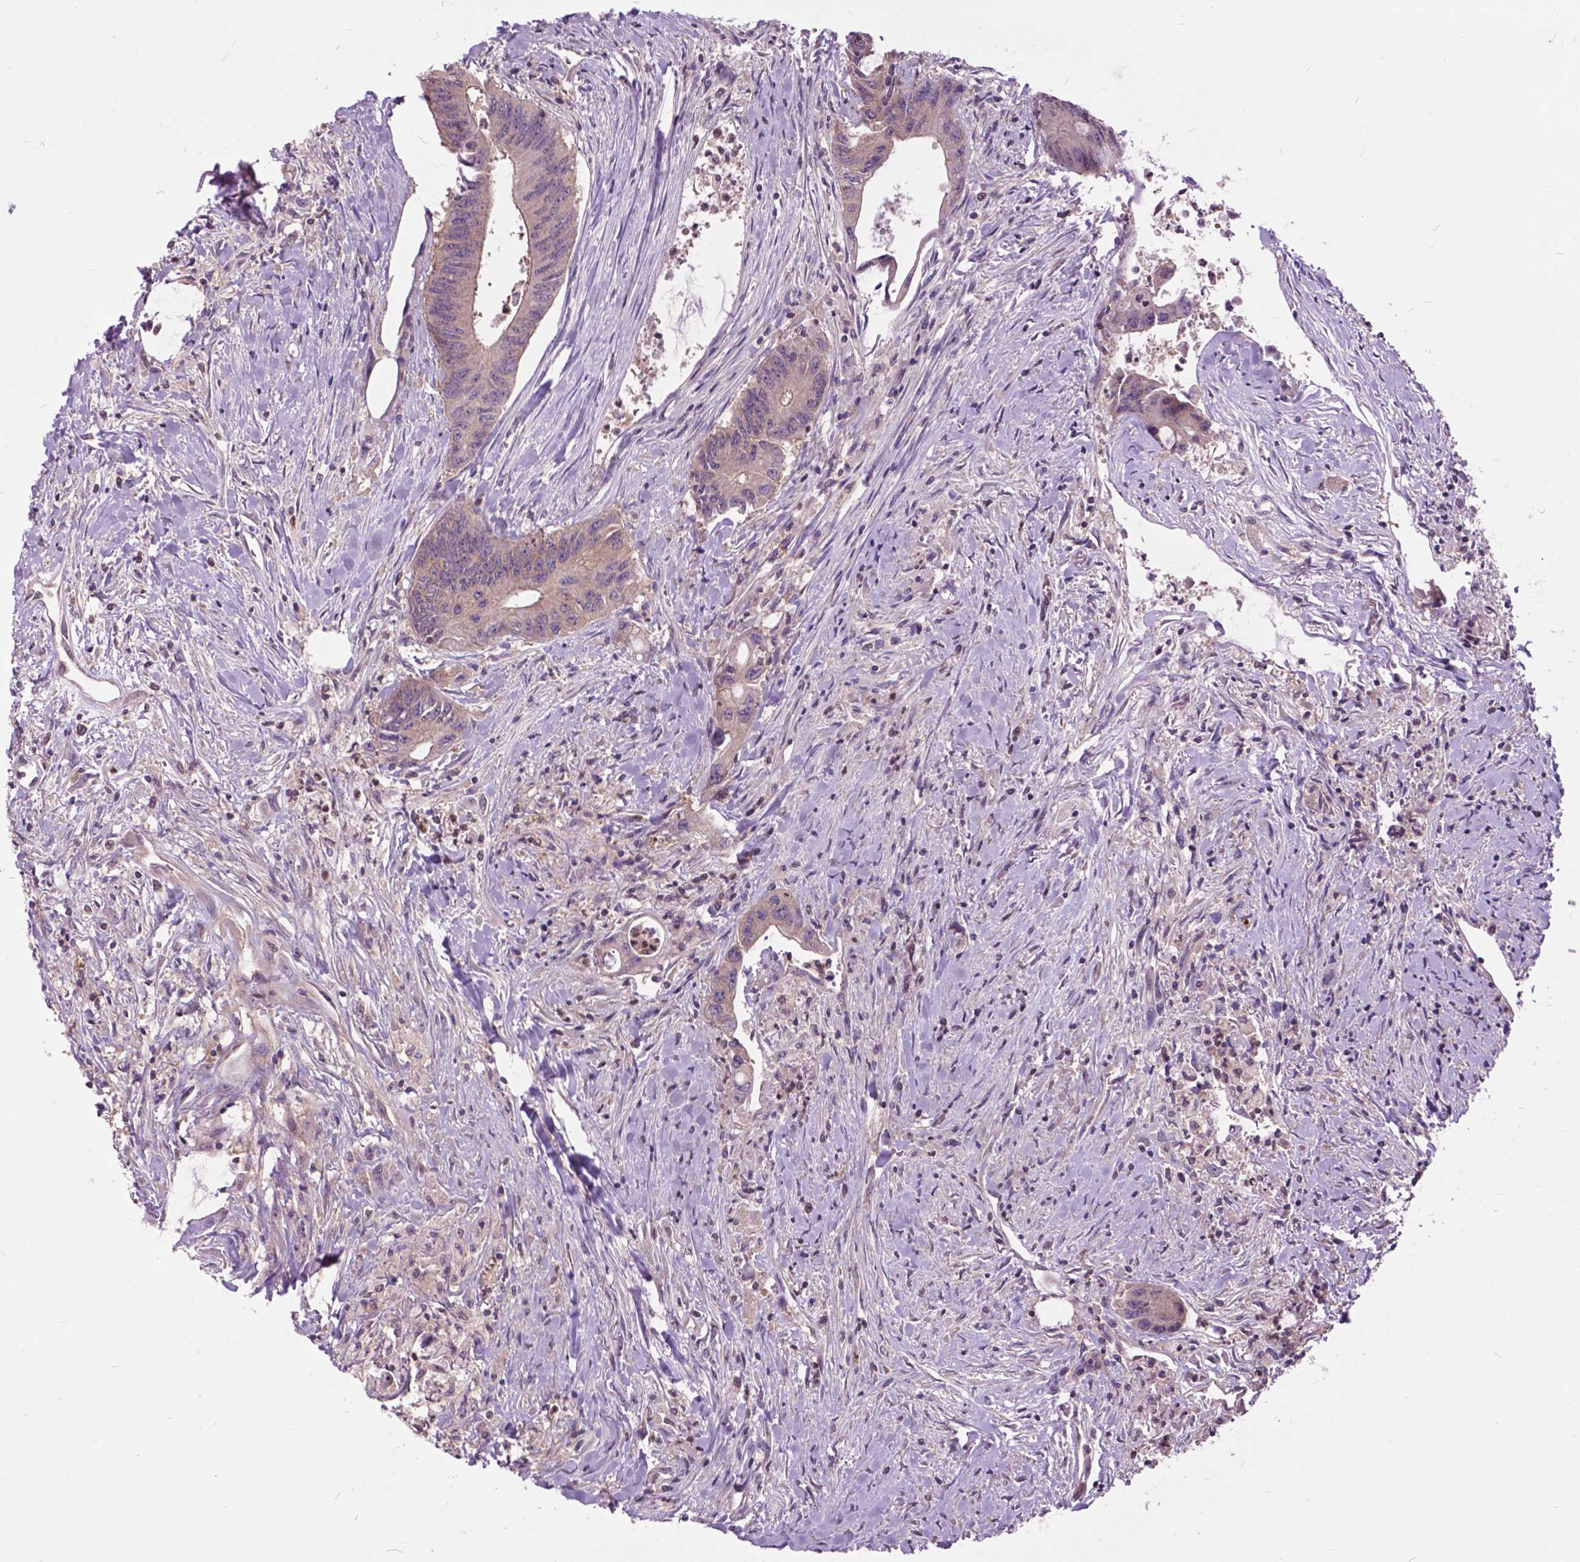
{"staining": {"intensity": "weak", "quantity": ">75%", "location": "cytoplasmic/membranous"}, "tissue": "colorectal cancer", "cell_type": "Tumor cells", "image_type": "cancer", "snomed": [{"axis": "morphology", "description": "Adenocarcinoma, NOS"}, {"axis": "topography", "description": "Rectum"}], "caption": "This histopathology image reveals immunohistochemistry (IHC) staining of human colorectal cancer (adenocarcinoma), with low weak cytoplasmic/membranous staining in about >75% of tumor cells.", "gene": "ARAF", "patient": {"sex": "male", "age": 59}}